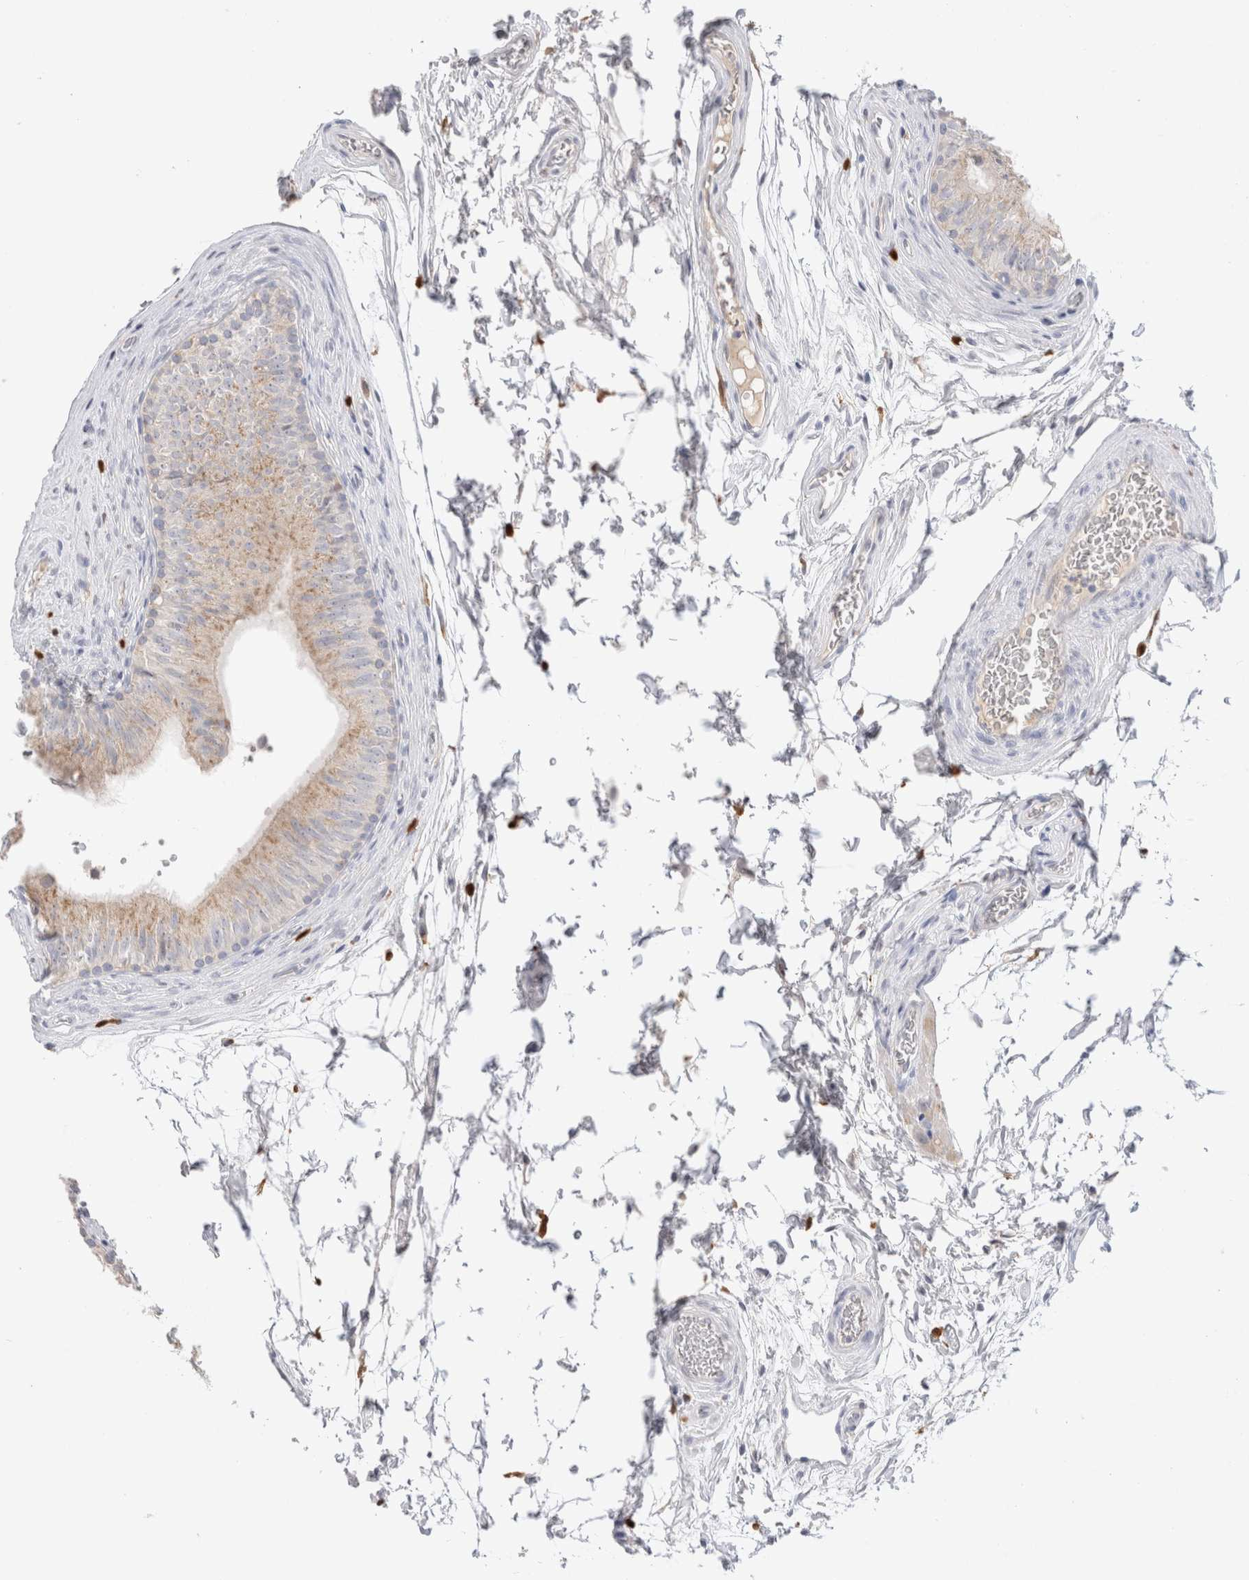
{"staining": {"intensity": "weak", "quantity": ">75%", "location": "cytoplasmic/membranous"}, "tissue": "epididymis", "cell_type": "Glandular cells", "image_type": "normal", "snomed": [{"axis": "morphology", "description": "Normal tissue, NOS"}, {"axis": "topography", "description": "Epididymis"}], "caption": "This image shows immunohistochemistry (IHC) staining of normal epididymis, with low weak cytoplasmic/membranous expression in approximately >75% of glandular cells.", "gene": "HPGDS", "patient": {"sex": "male", "age": 36}}